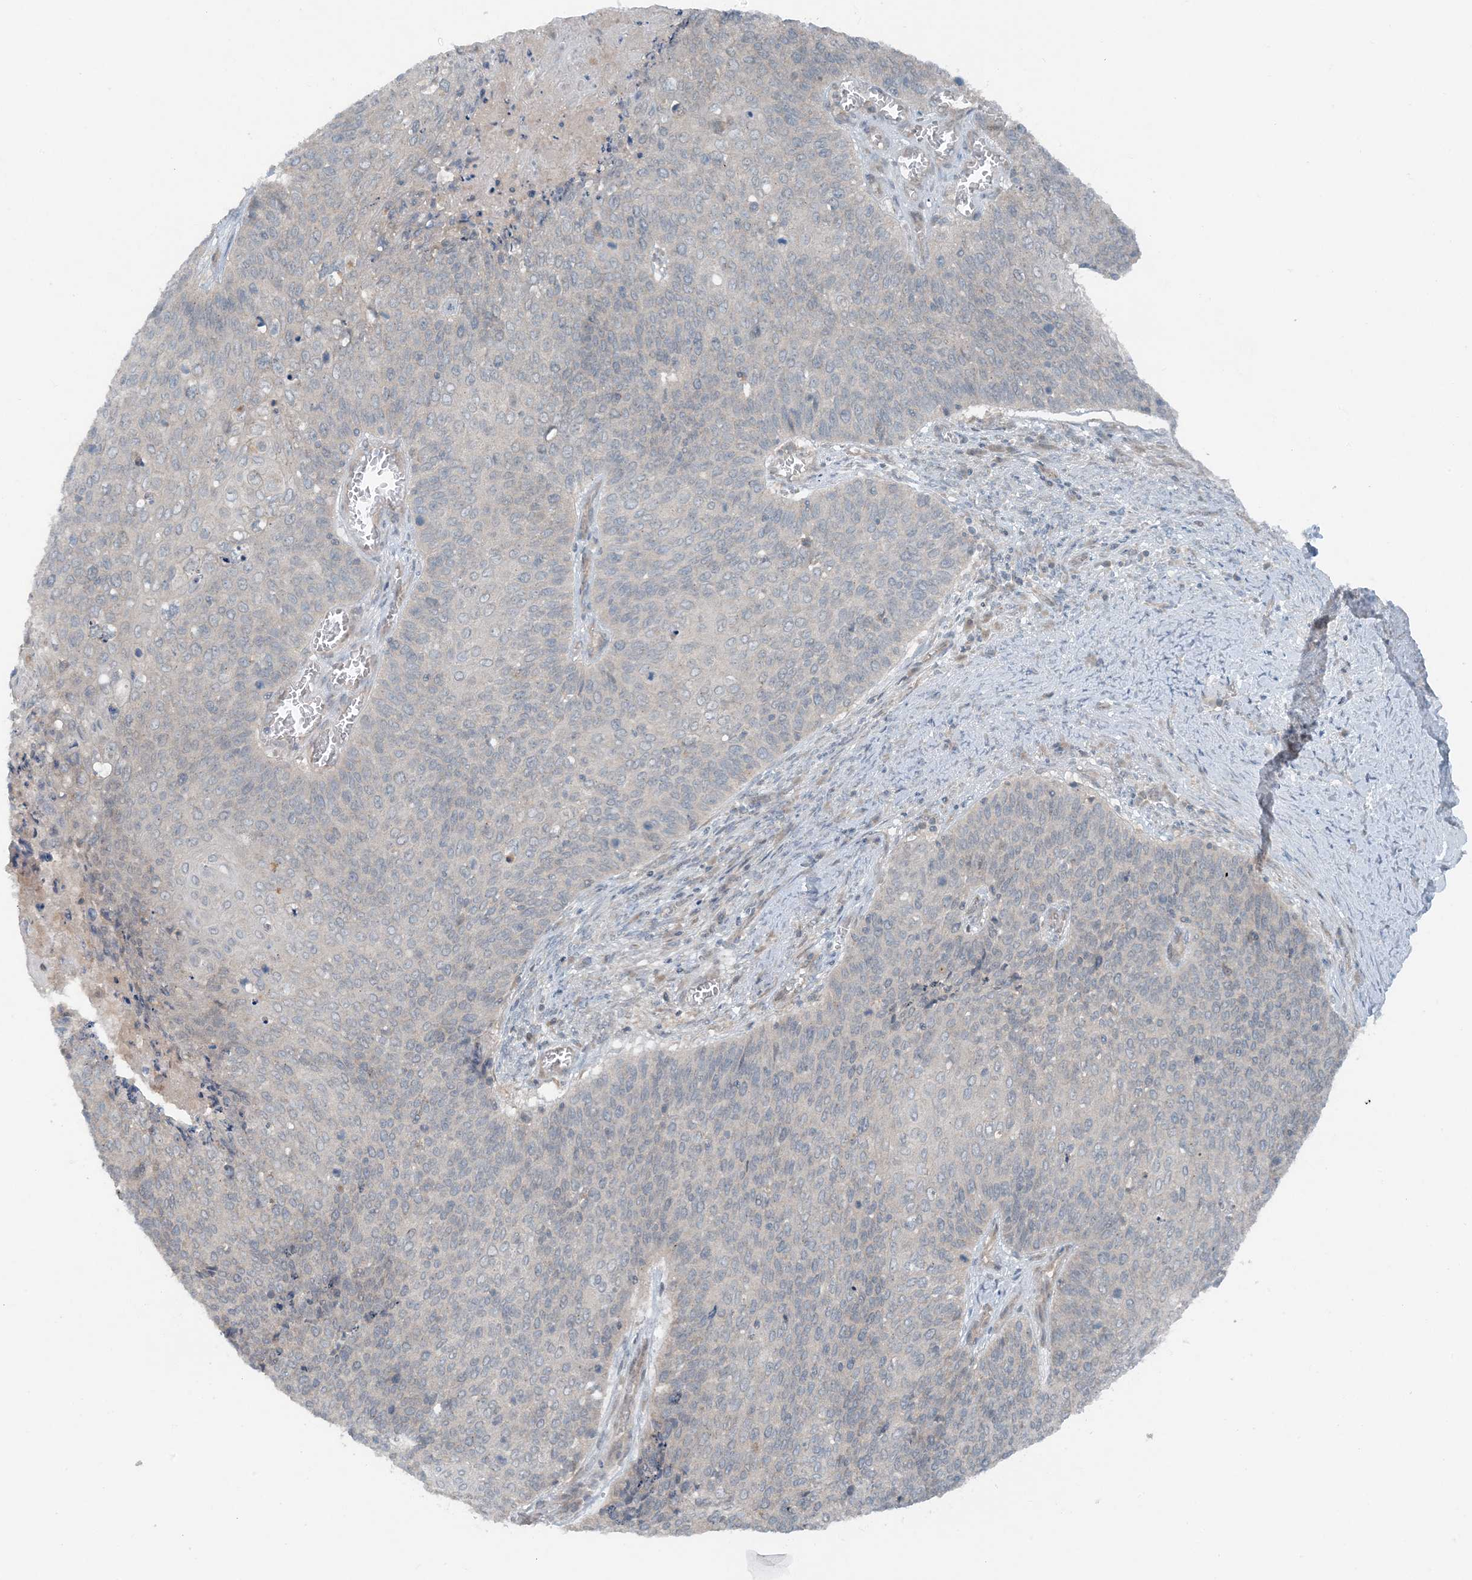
{"staining": {"intensity": "negative", "quantity": "none", "location": "none"}, "tissue": "cervical cancer", "cell_type": "Tumor cells", "image_type": "cancer", "snomed": [{"axis": "morphology", "description": "Squamous cell carcinoma, NOS"}, {"axis": "topography", "description": "Cervix"}], "caption": "This image is of cervical squamous cell carcinoma stained with immunohistochemistry (IHC) to label a protein in brown with the nuclei are counter-stained blue. There is no expression in tumor cells.", "gene": "MITD1", "patient": {"sex": "female", "age": 39}}